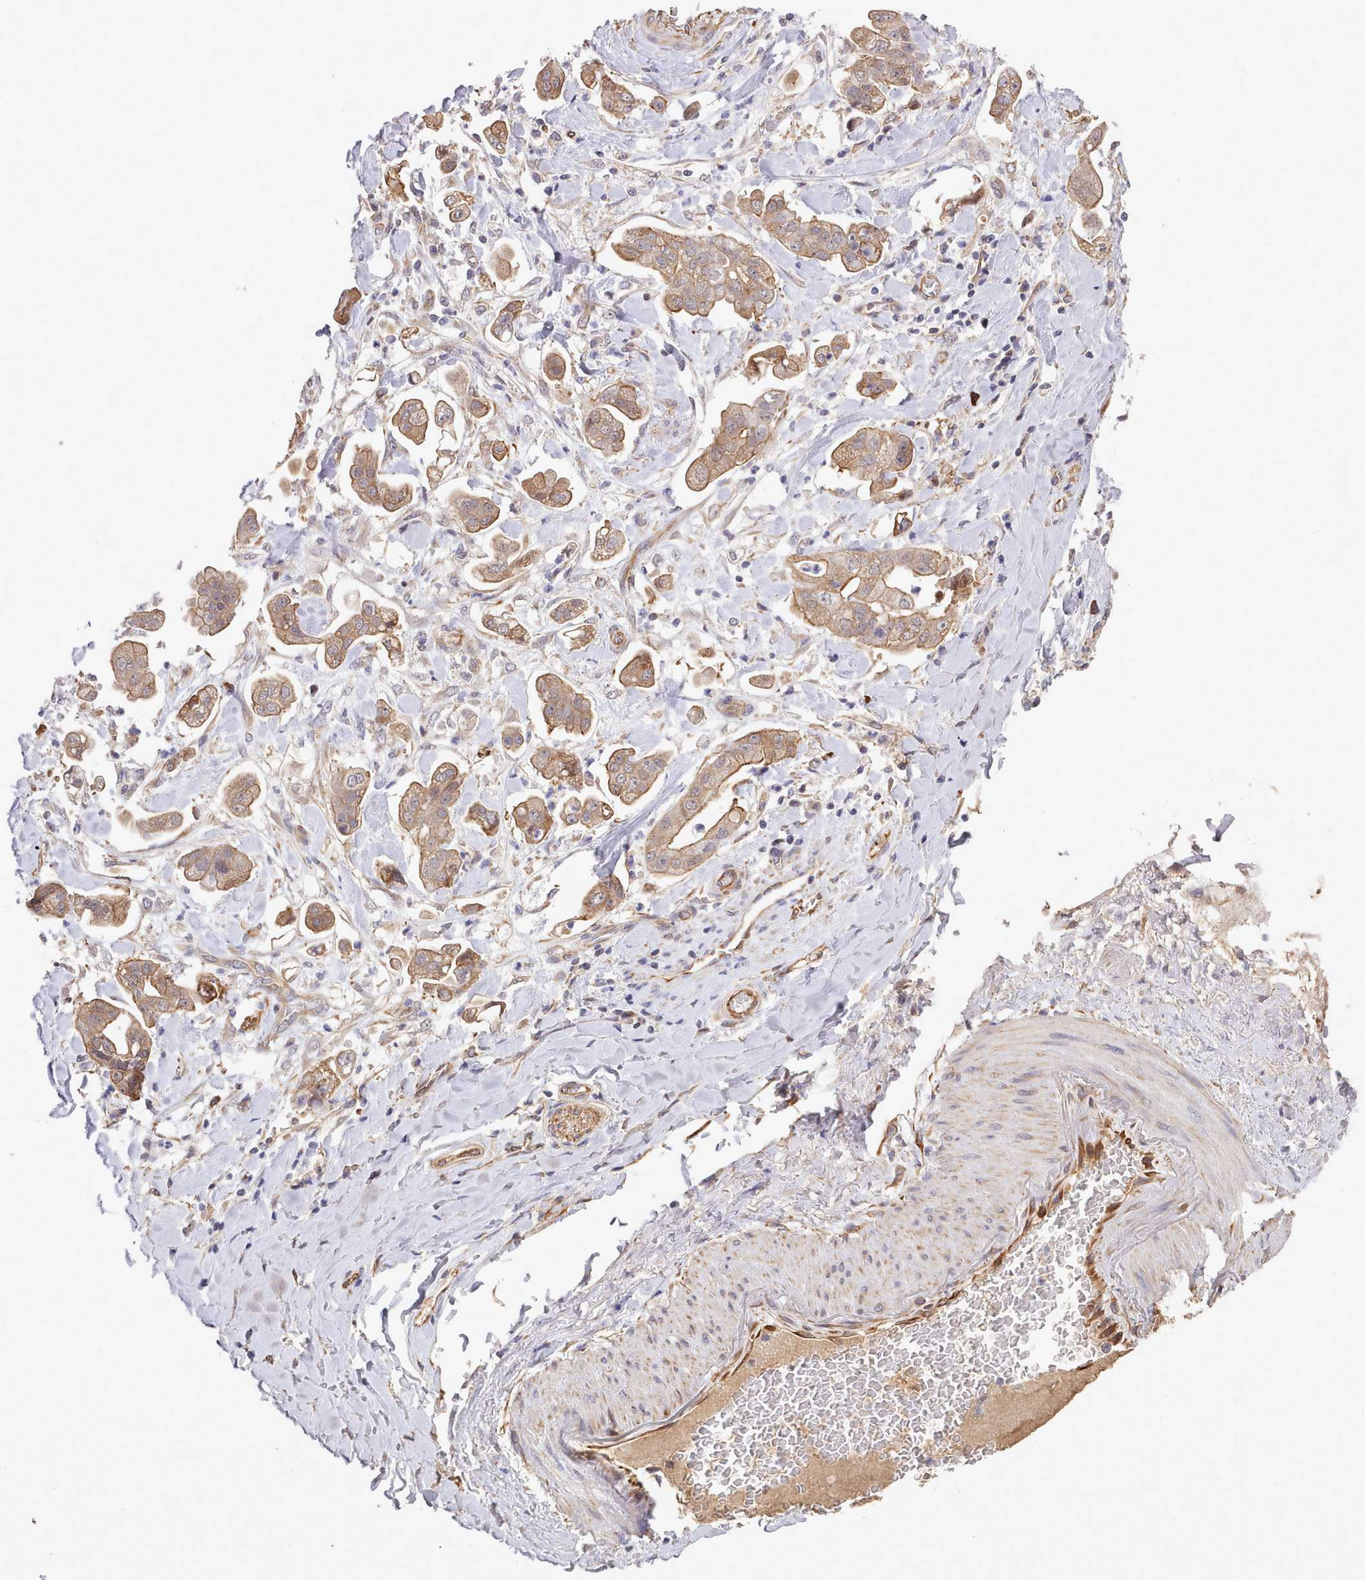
{"staining": {"intensity": "moderate", "quantity": ">75%", "location": "cytoplasmic/membranous"}, "tissue": "stomach cancer", "cell_type": "Tumor cells", "image_type": "cancer", "snomed": [{"axis": "morphology", "description": "Adenocarcinoma, NOS"}, {"axis": "topography", "description": "Stomach"}], "caption": "This micrograph reveals stomach cancer (adenocarcinoma) stained with immunohistochemistry (IHC) to label a protein in brown. The cytoplasmic/membranous of tumor cells show moderate positivity for the protein. Nuclei are counter-stained blue.", "gene": "ZC3H13", "patient": {"sex": "male", "age": 62}}